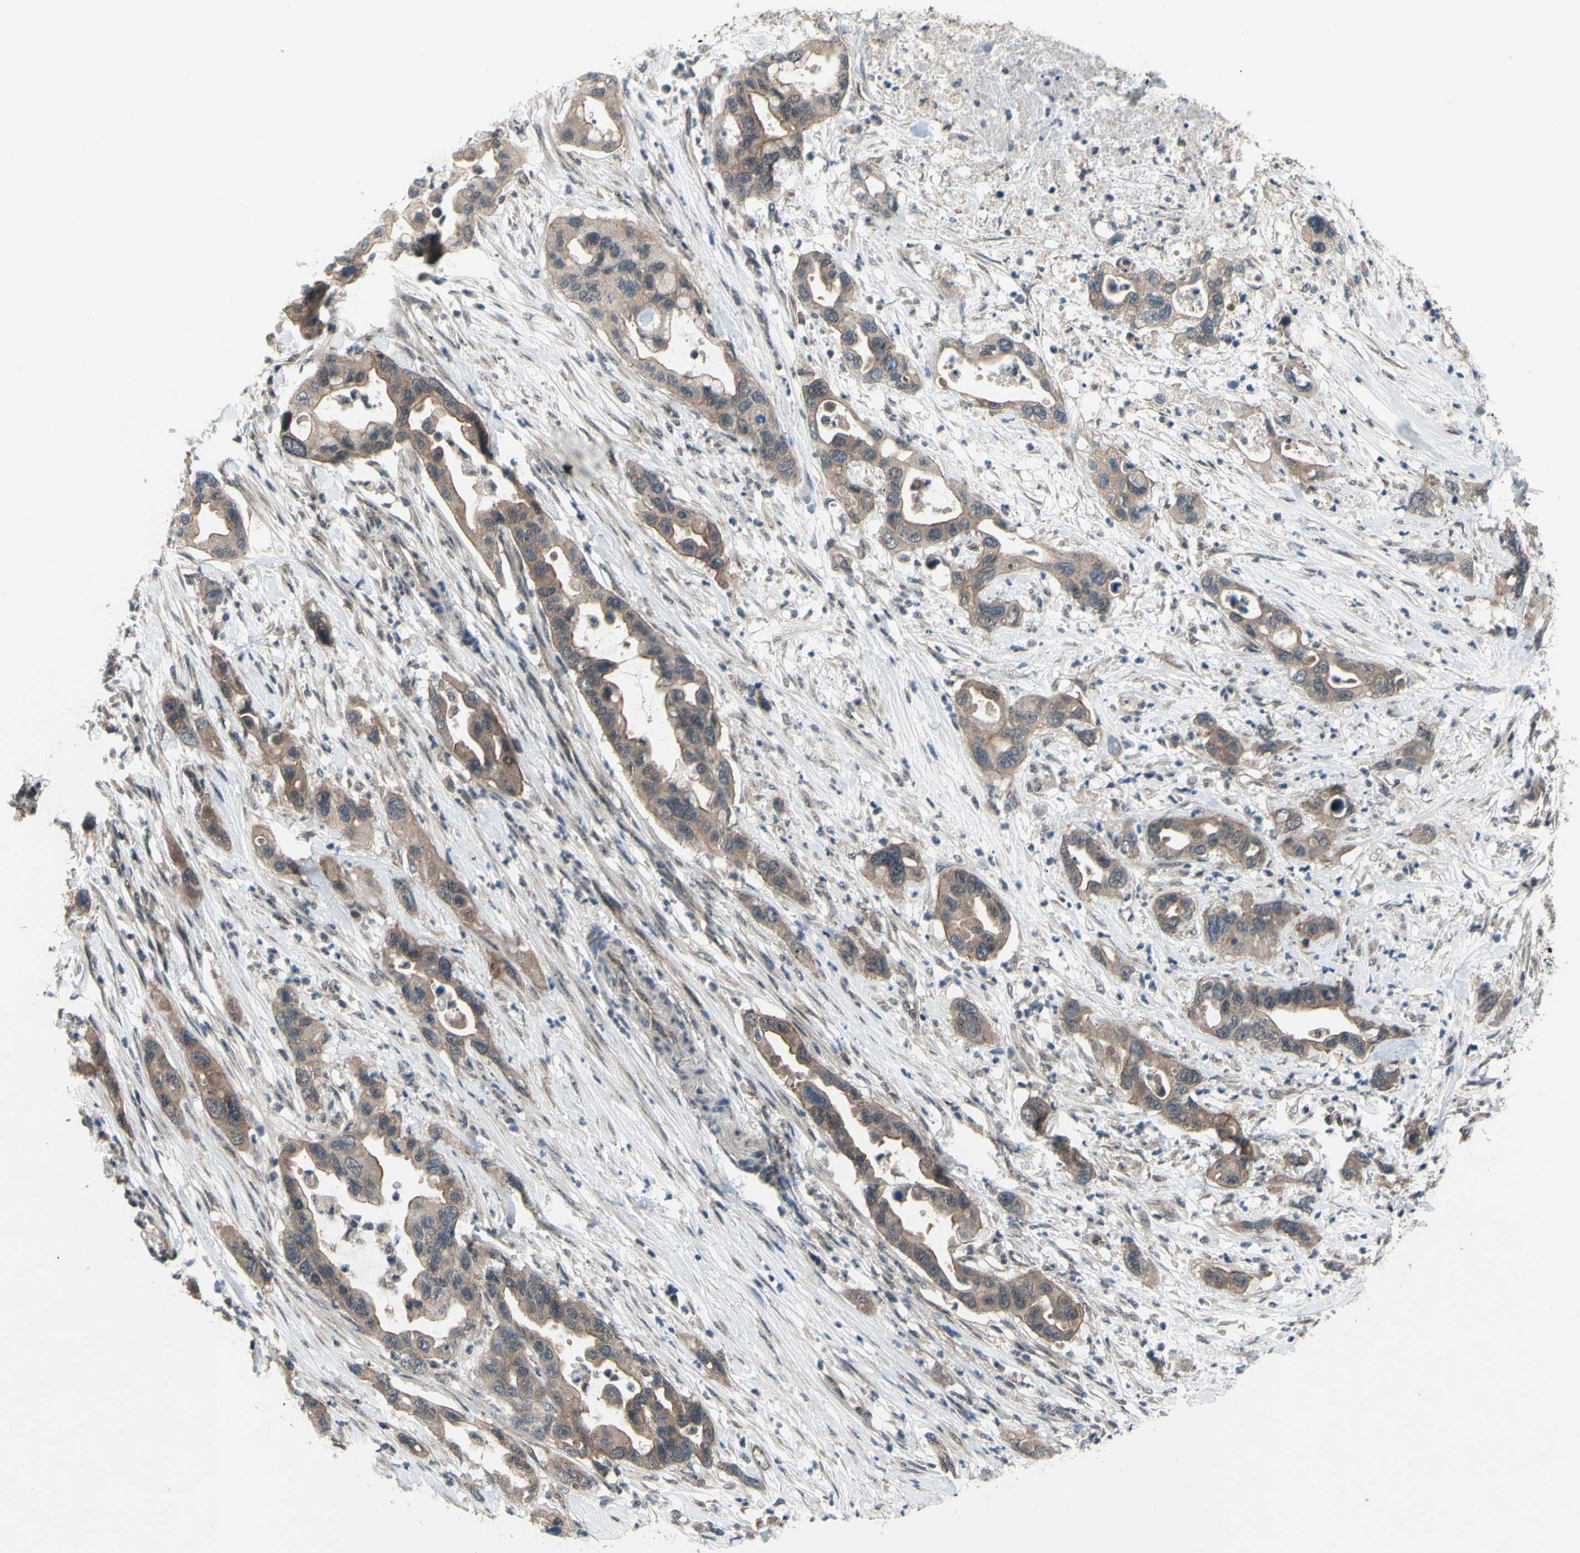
{"staining": {"intensity": "weak", "quantity": ">75%", "location": "cytoplasmic/membranous"}, "tissue": "pancreatic cancer", "cell_type": "Tumor cells", "image_type": "cancer", "snomed": [{"axis": "morphology", "description": "Adenocarcinoma, NOS"}, {"axis": "topography", "description": "Pancreas"}], "caption": "Pancreatic adenocarcinoma was stained to show a protein in brown. There is low levels of weak cytoplasmic/membranous expression in about >75% of tumor cells.", "gene": "TRDMT1", "patient": {"sex": "female", "age": 71}}